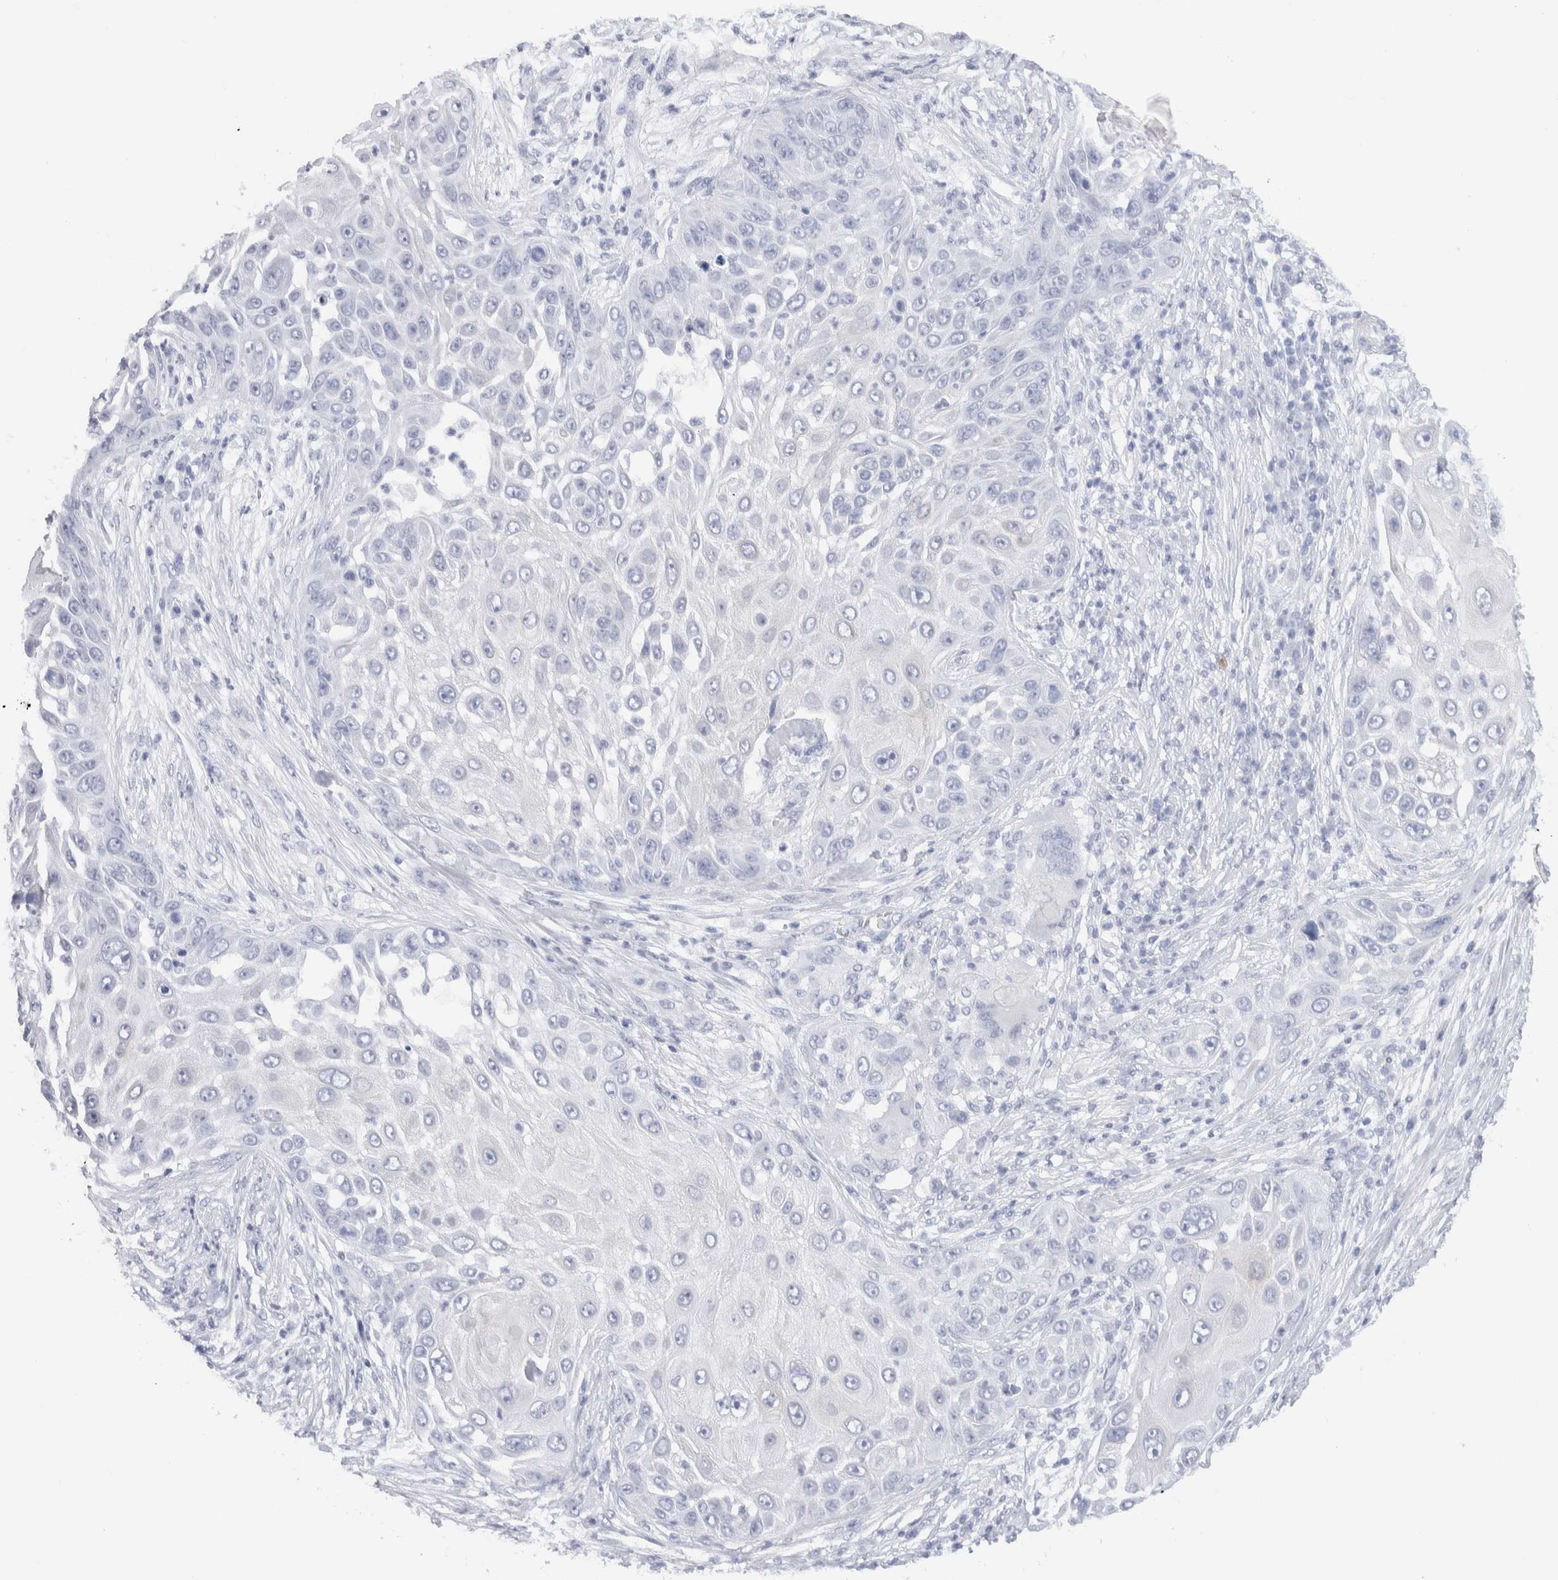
{"staining": {"intensity": "weak", "quantity": "<25%", "location": "cytoplasmic/membranous"}, "tissue": "skin cancer", "cell_type": "Tumor cells", "image_type": "cancer", "snomed": [{"axis": "morphology", "description": "Squamous cell carcinoma, NOS"}, {"axis": "topography", "description": "Skin"}], "caption": "Immunohistochemical staining of human squamous cell carcinoma (skin) reveals no significant staining in tumor cells.", "gene": "C1orf112", "patient": {"sex": "female", "age": 44}}